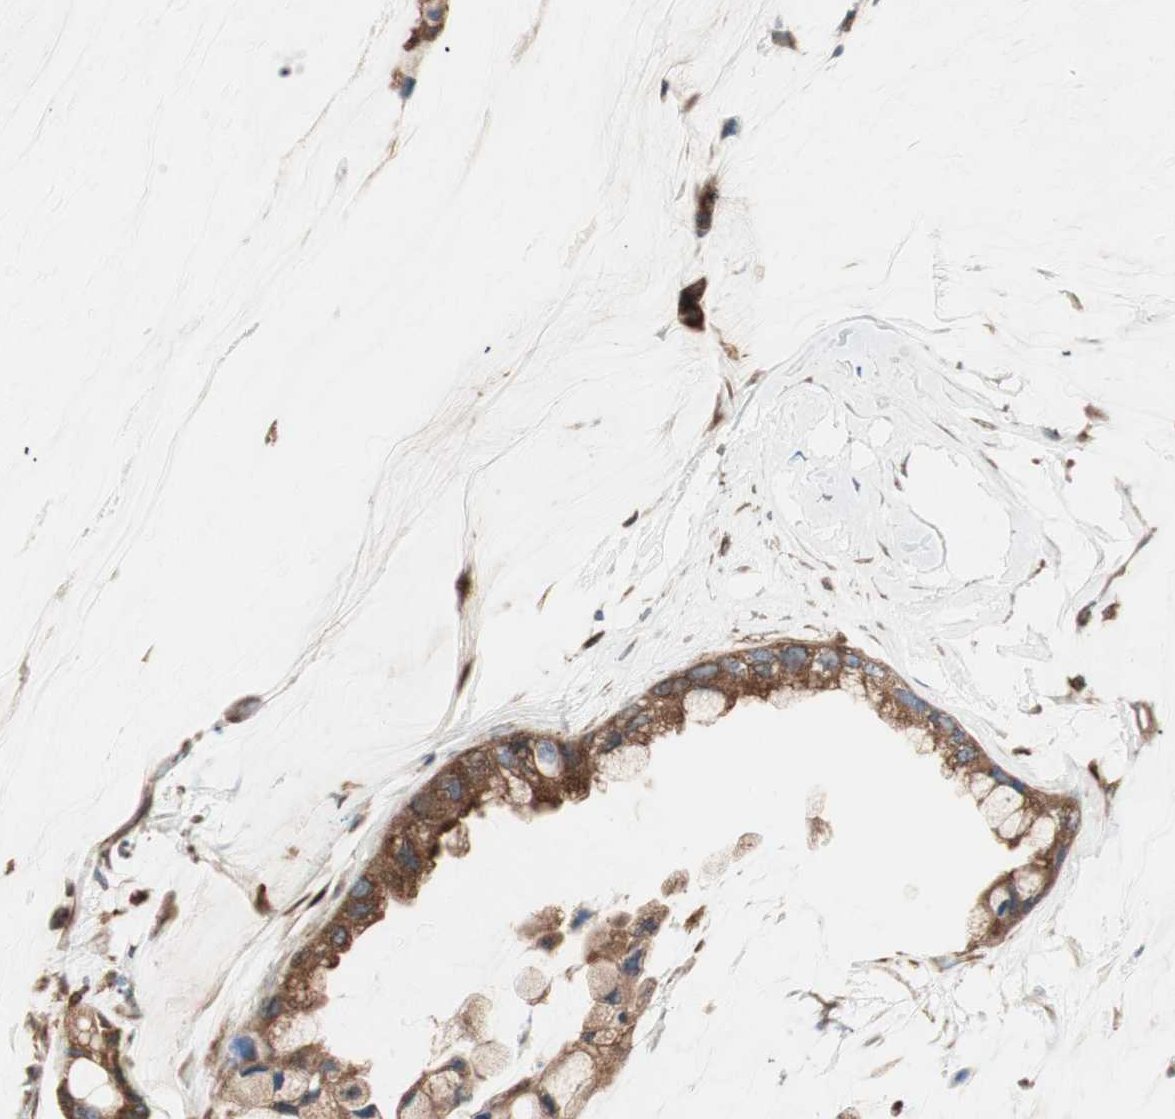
{"staining": {"intensity": "strong", "quantity": ">75%", "location": "cytoplasmic/membranous"}, "tissue": "ovarian cancer", "cell_type": "Tumor cells", "image_type": "cancer", "snomed": [{"axis": "morphology", "description": "Cystadenocarcinoma, mucinous, NOS"}, {"axis": "topography", "description": "Ovary"}], "caption": "This is a photomicrograph of IHC staining of ovarian cancer, which shows strong expression in the cytoplasmic/membranous of tumor cells.", "gene": "RAB5A", "patient": {"sex": "female", "age": 39}}